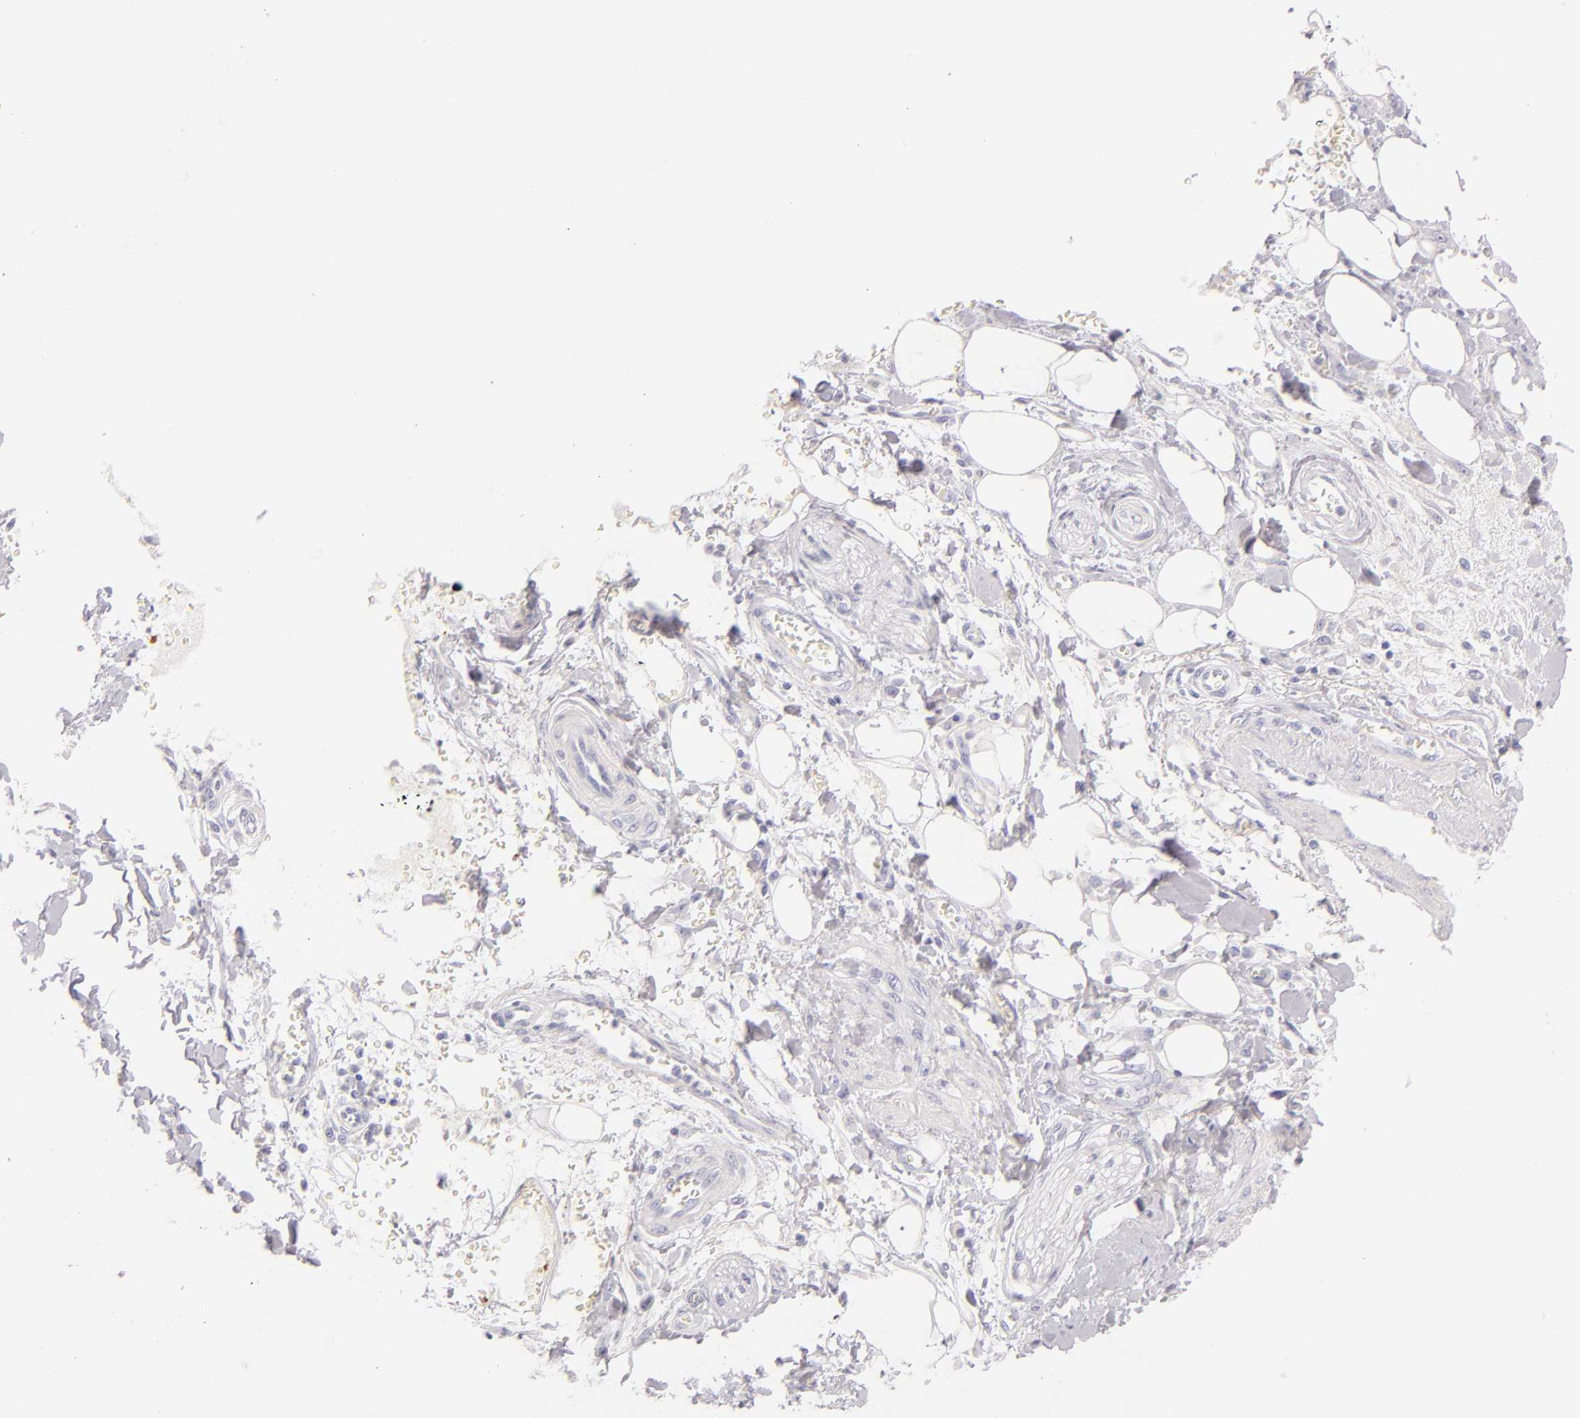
{"staining": {"intensity": "negative", "quantity": "none", "location": "none"}, "tissue": "pancreatic cancer", "cell_type": "Tumor cells", "image_type": "cancer", "snomed": [{"axis": "morphology", "description": "Adenocarcinoma, NOS"}, {"axis": "topography", "description": "Pancreas"}], "caption": "This histopathology image is of pancreatic cancer (adenocarcinoma) stained with immunohistochemistry to label a protein in brown with the nuclei are counter-stained blue. There is no expression in tumor cells.", "gene": "FABP1", "patient": {"sex": "male", "age": 69}}